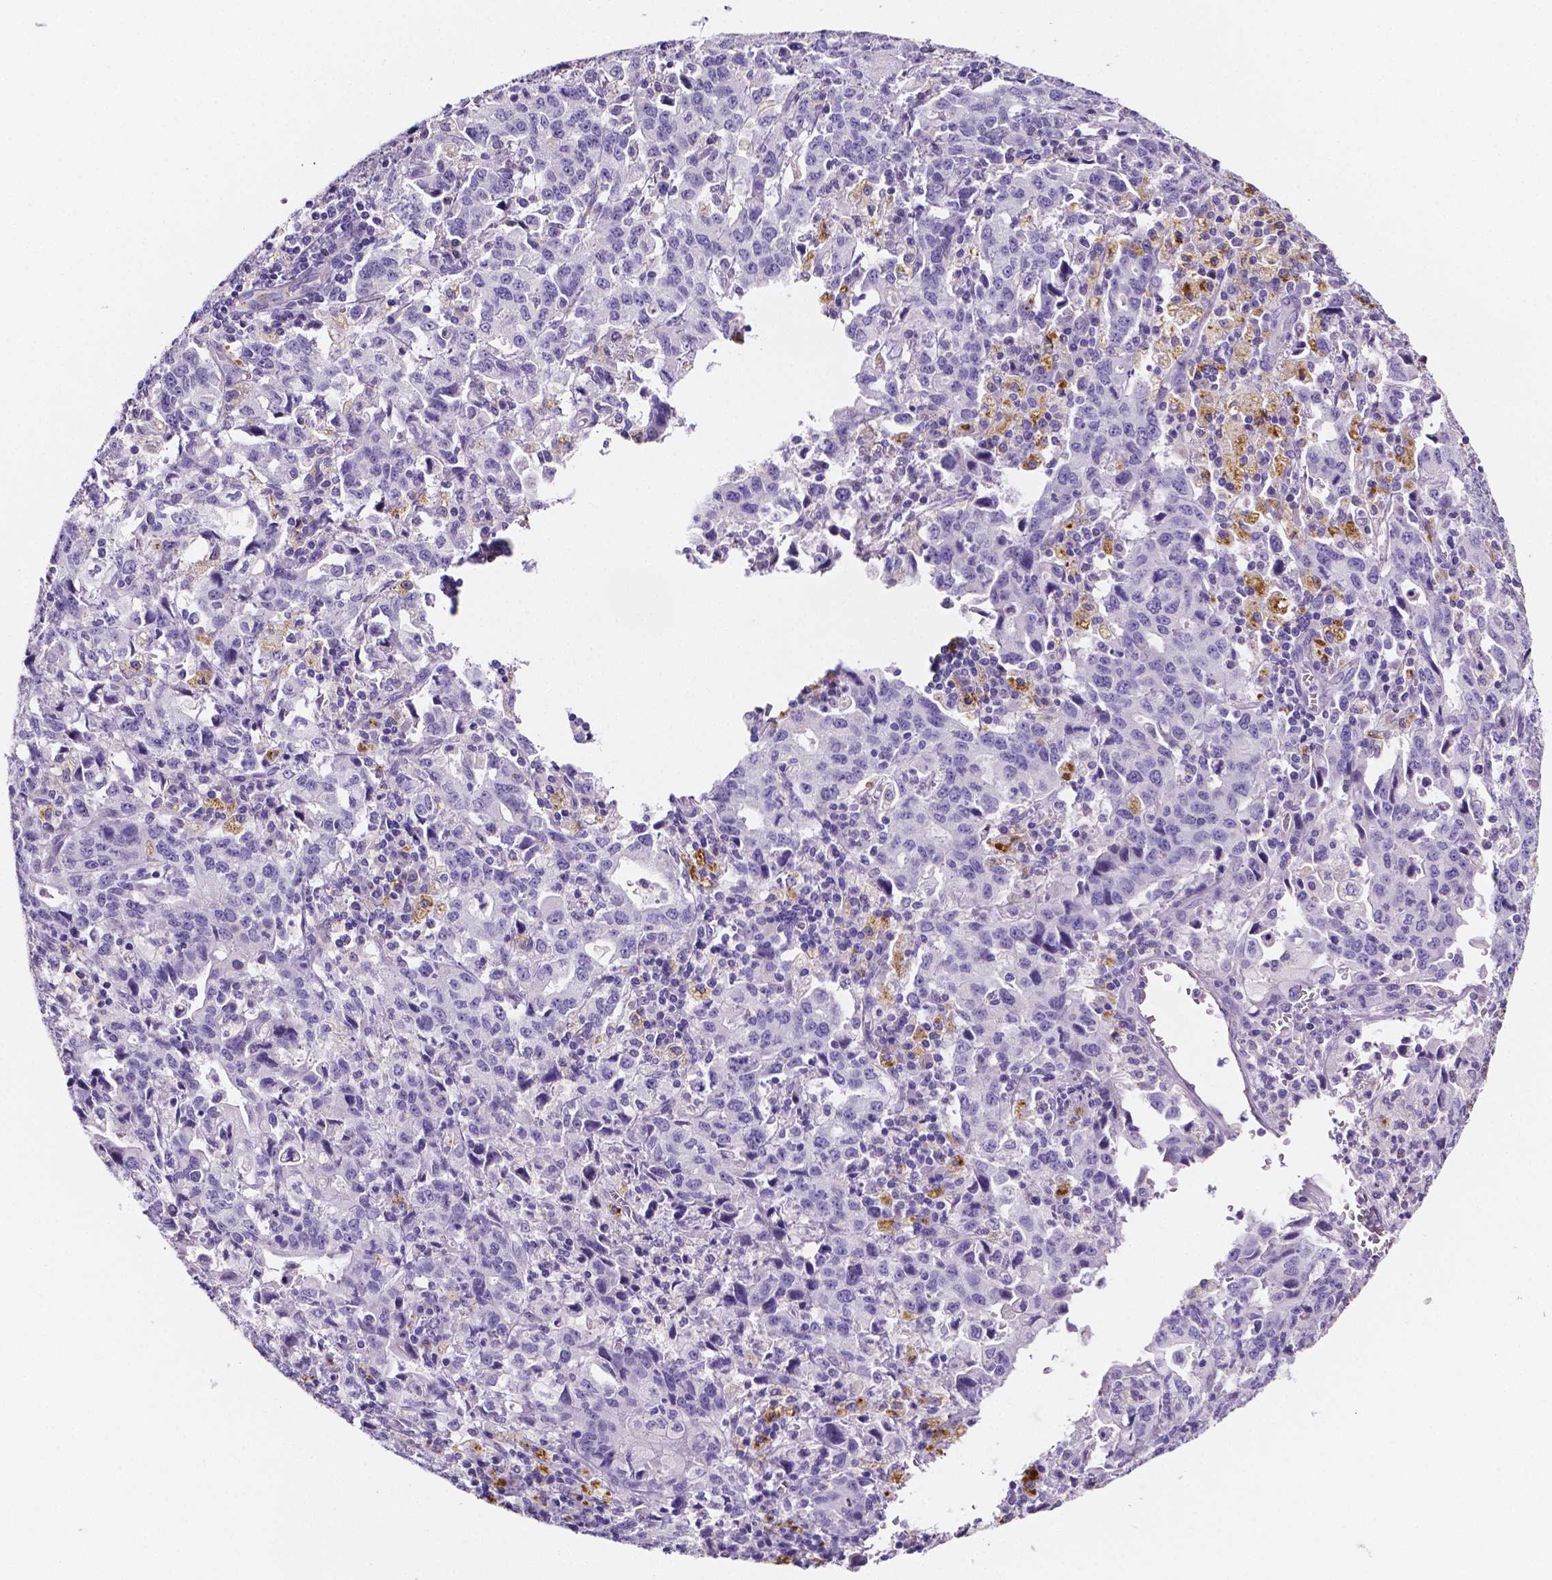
{"staining": {"intensity": "negative", "quantity": "none", "location": "none"}, "tissue": "stomach cancer", "cell_type": "Tumor cells", "image_type": "cancer", "snomed": [{"axis": "morphology", "description": "Adenocarcinoma, NOS"}, {"axis": "topography", "description": "Stomach, upper"}], "caption": "Tumor cells show no significant positivity in stomach cancer (adenocarcinoma).", "gene": "NRGN", "patient": {"sex": "male", "age": 85}}